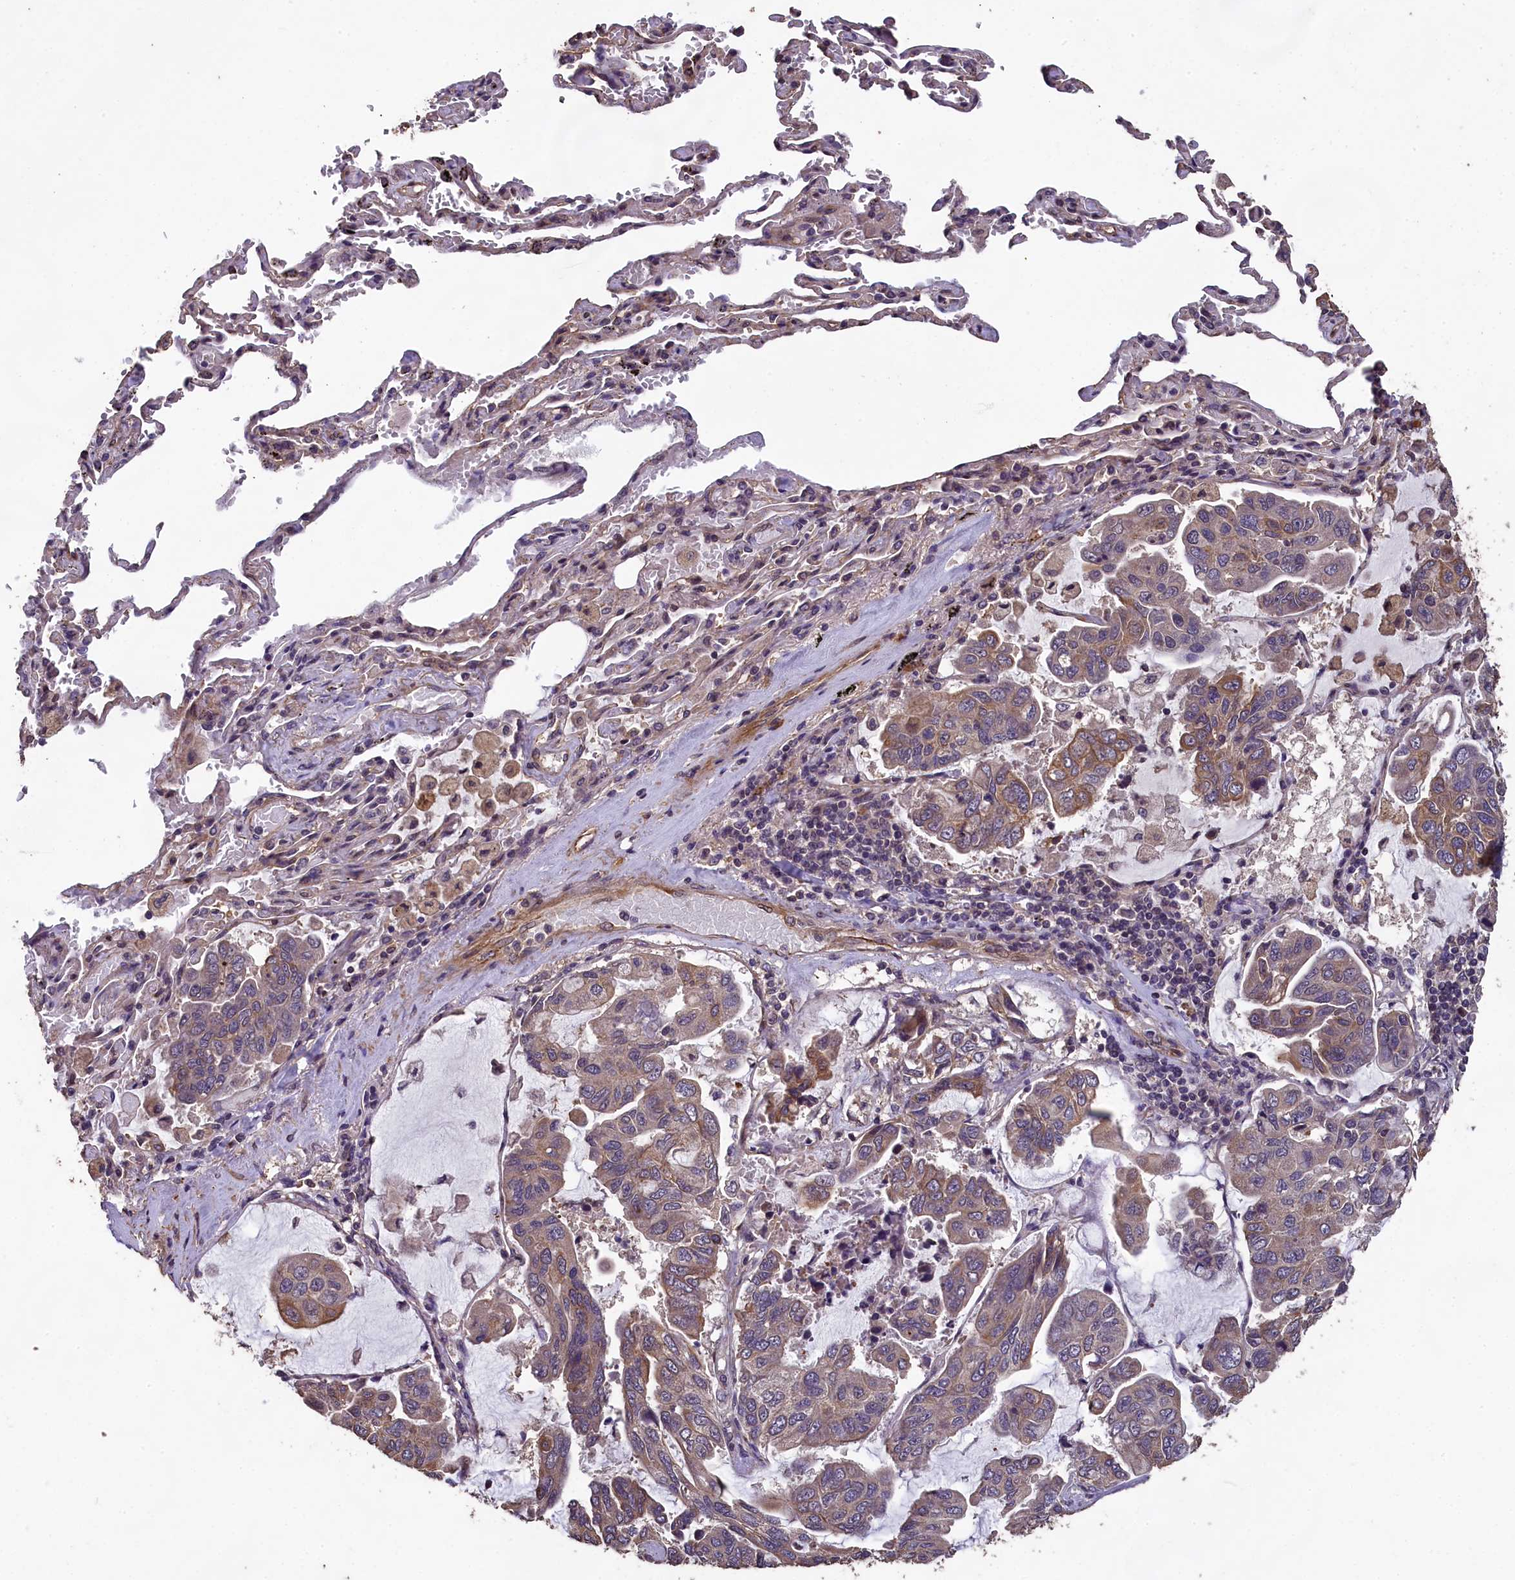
{"staining": {"intensity": "moderate", "quantity": "<25%", "location": "cytoplasmic/membranous"}, "tissue": "lung cancer", "cell_type": "Tumor cells", "image_type": "cancer", "snomed": [{"axis": "morphology", "description": "Adenocarcinoma, NOS"}, {"axis": "topography", "description": "Lung"}], "caption": "IHC (DAB) staining of lung adenocarcinoma reveals moderate cytoplasmic/membranous protein positivity in about <25% of tumor cells.", "gene": "CHD9", "patient": {"sex": "male", "age": 64}}